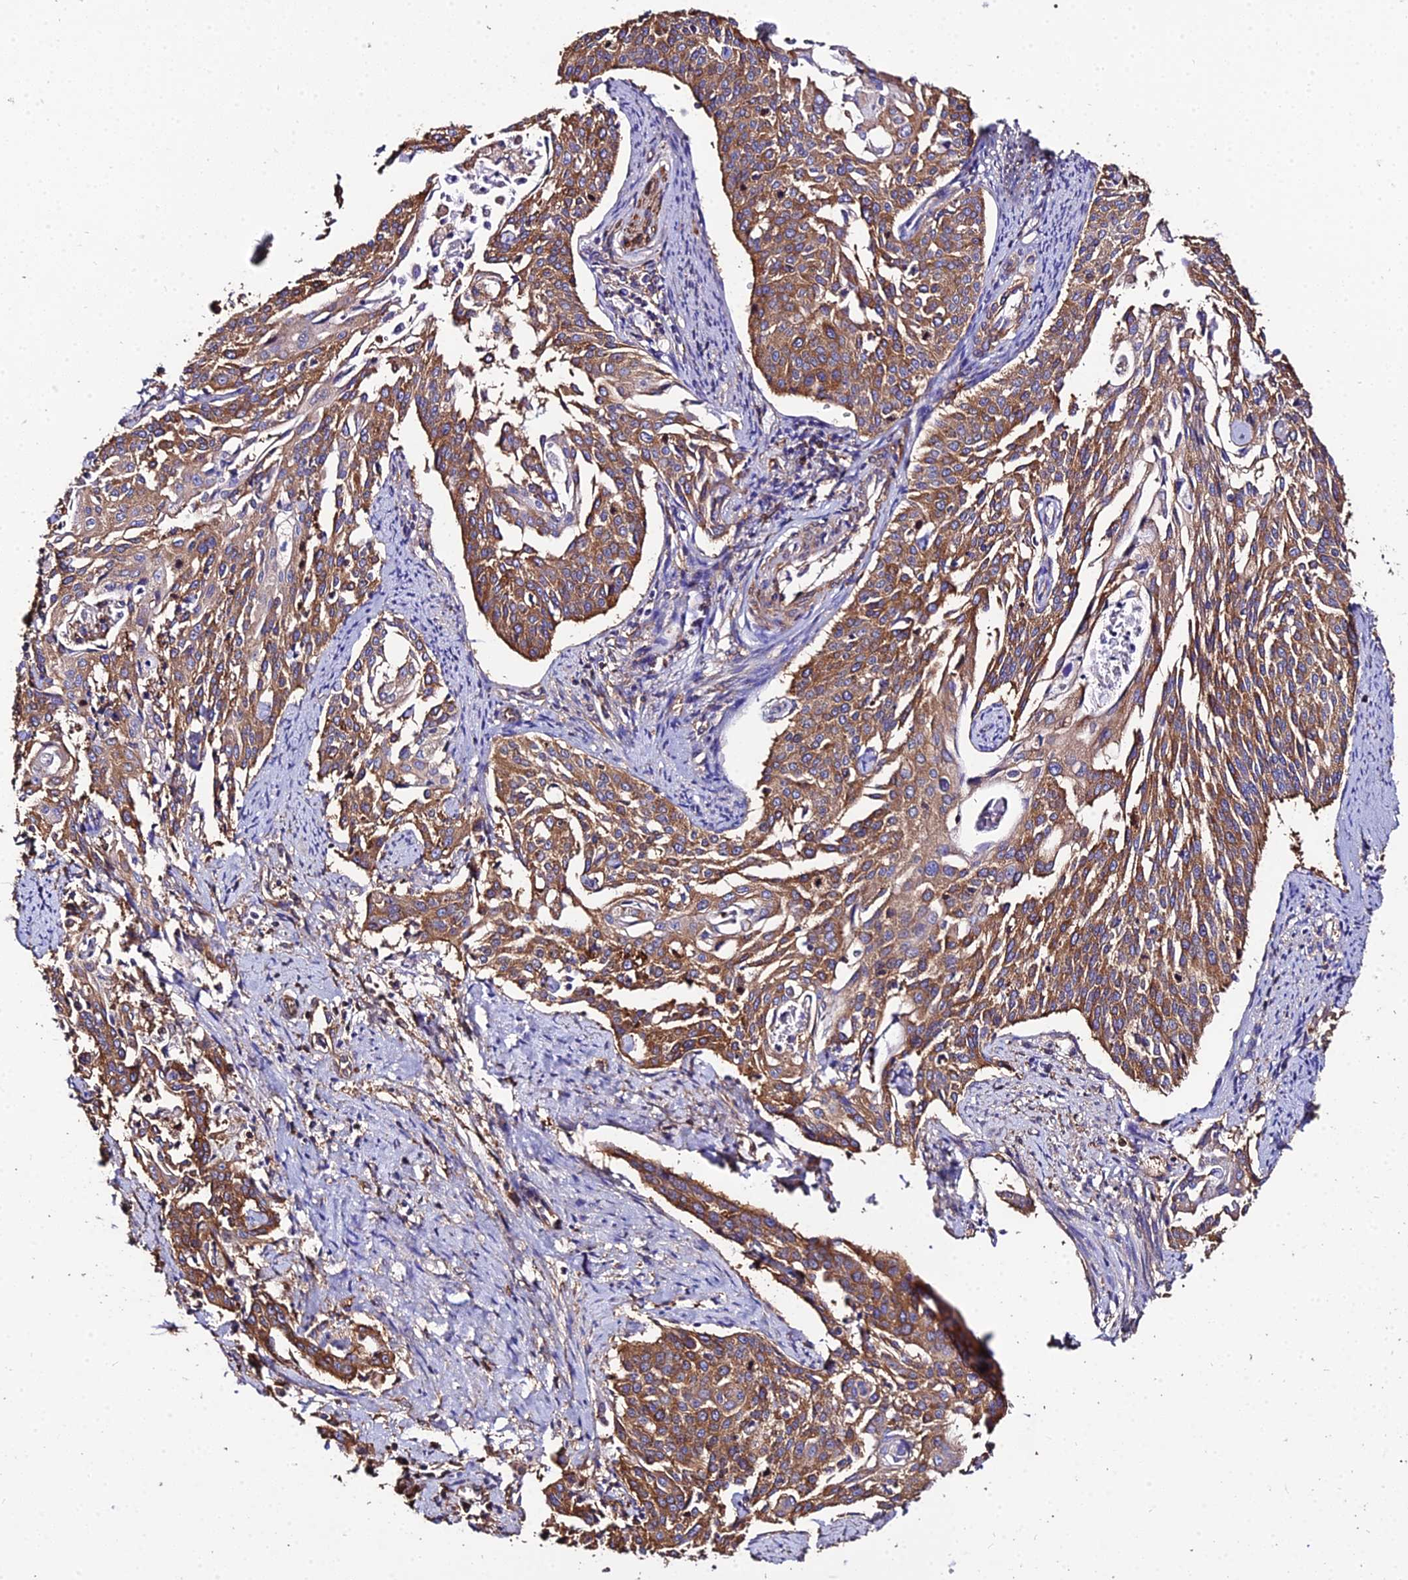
{"staining": {"intensity": "strong", "quantity": ">75%", "location": "cytoplasmic/membranous"}, "tissue": "cervical cancer", "cell_type": "Tumor cells", "image_type": "cancer", "snomed": [{"axis": "morphology", "description": "Squamous cell carcinoma, NOS"}, {"axis": "topography", "description": "Cervix"}], "caption": "A brown stain highlights strong cytoplasmic/membranous expression of a protein in cervical squamous cell carcinoma tumor cells.", "gene": "TUBA3D", "patient": {"sex": "female", "age": 44}}